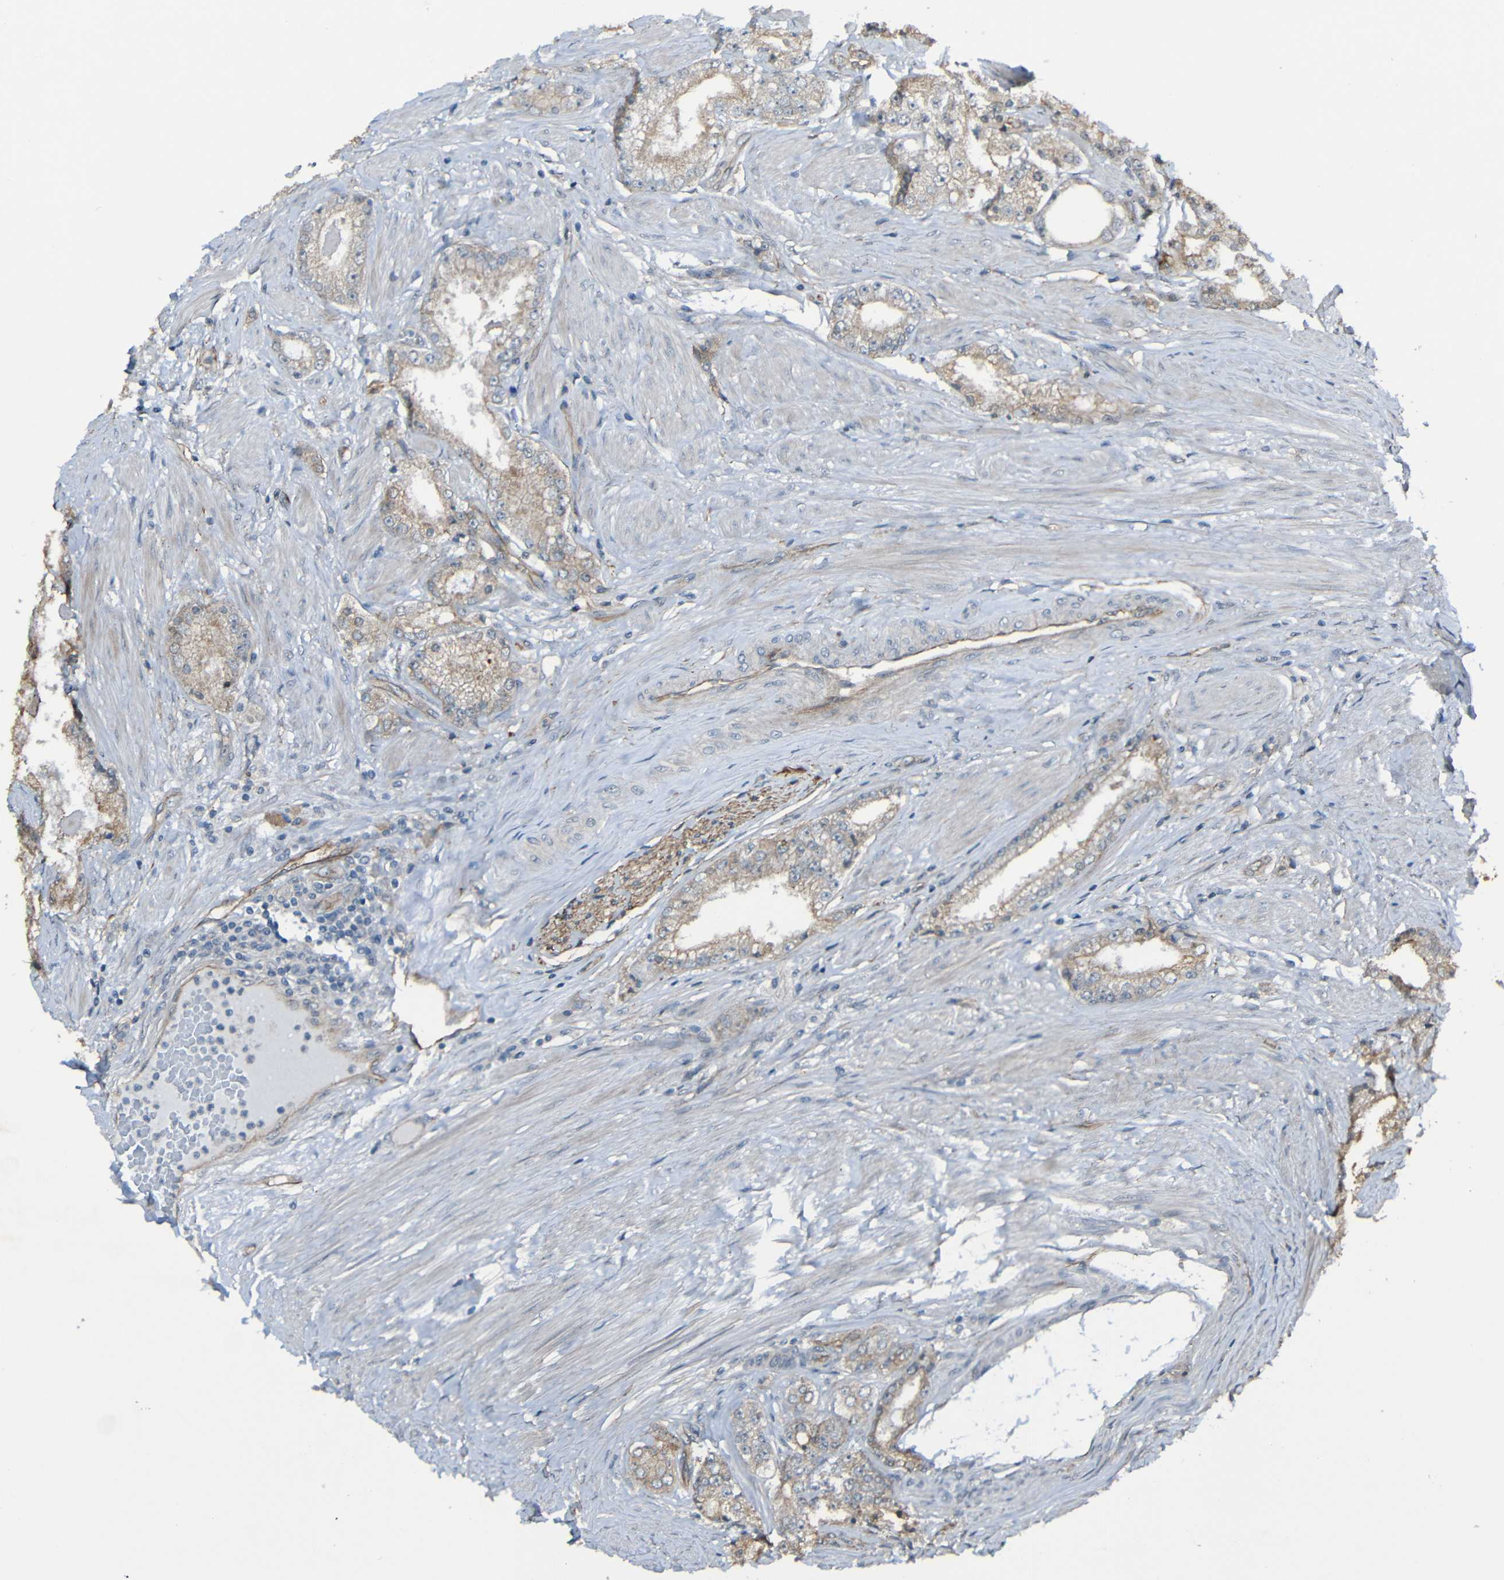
{"staining": {"intensity": "weak", "quantity": "25%-75%", "location": "cytoplasmic/membranous"}, "tissue": "prostate cancer", "cell_type": "Tumor cells", "image_type": "cancer", "snomed": [{"axis": "morphology", "description": "Adenocarcinoma, Low grade"}, {"axis": "topography", "description": "Prostate"}], "caption": "Low-grade adenocarcinoma (prostate) stained with IHC demonstrates weak cytoplasmic/membranous staining in approximately 25%-75% of tumor cells. (DAB (3,3'-diaminobenzidine) IHC with brightfield microscopy, high magnification).", "gene": "LGR5", "patient": {"sex": "male", "age": 63}}